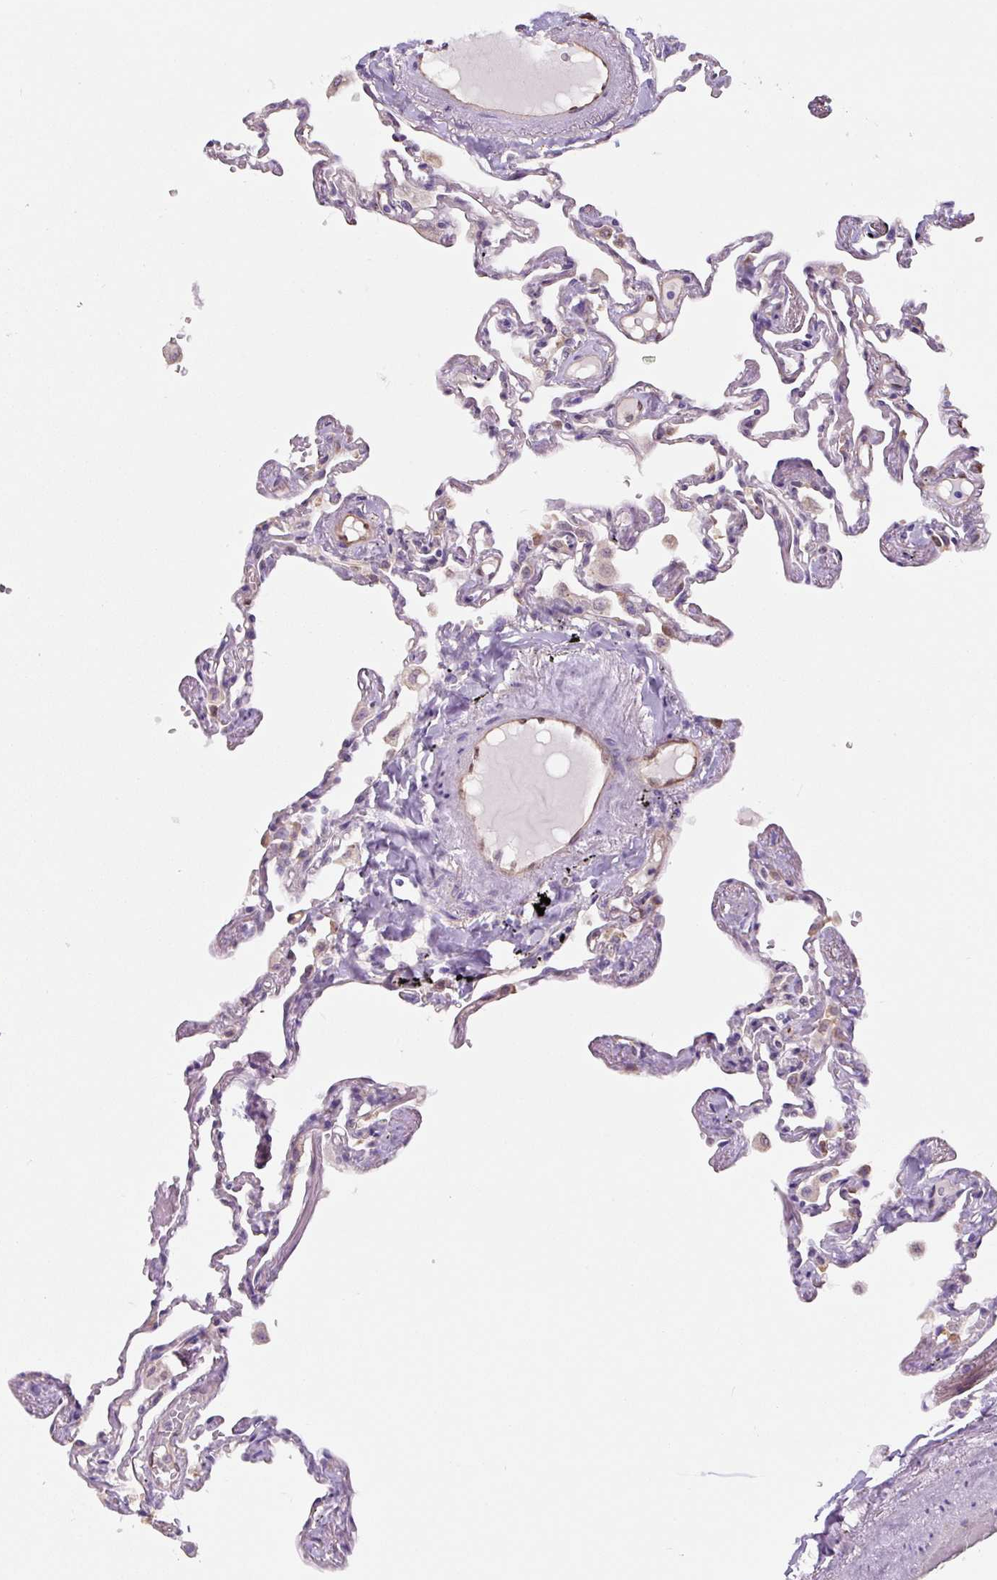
{"staining": {"intensity": "negative", "quantity": "none", "location": "none"}, "tissue": "lung", "cell_type": "Alveolar cells", "image_type": "normal", "snomed": [{"axis": "morphology", "description": "Normal tissue, NOS"}, {"axis": "topography", "description": "Lung"}], "caption": "This is an immunohistochemistry (IHC) micrograph of unremarkable human lung. There is no positivity in alveolar cells.", "gene": "ASRGL1", "patient": {"sex": "female", "age": 67}}